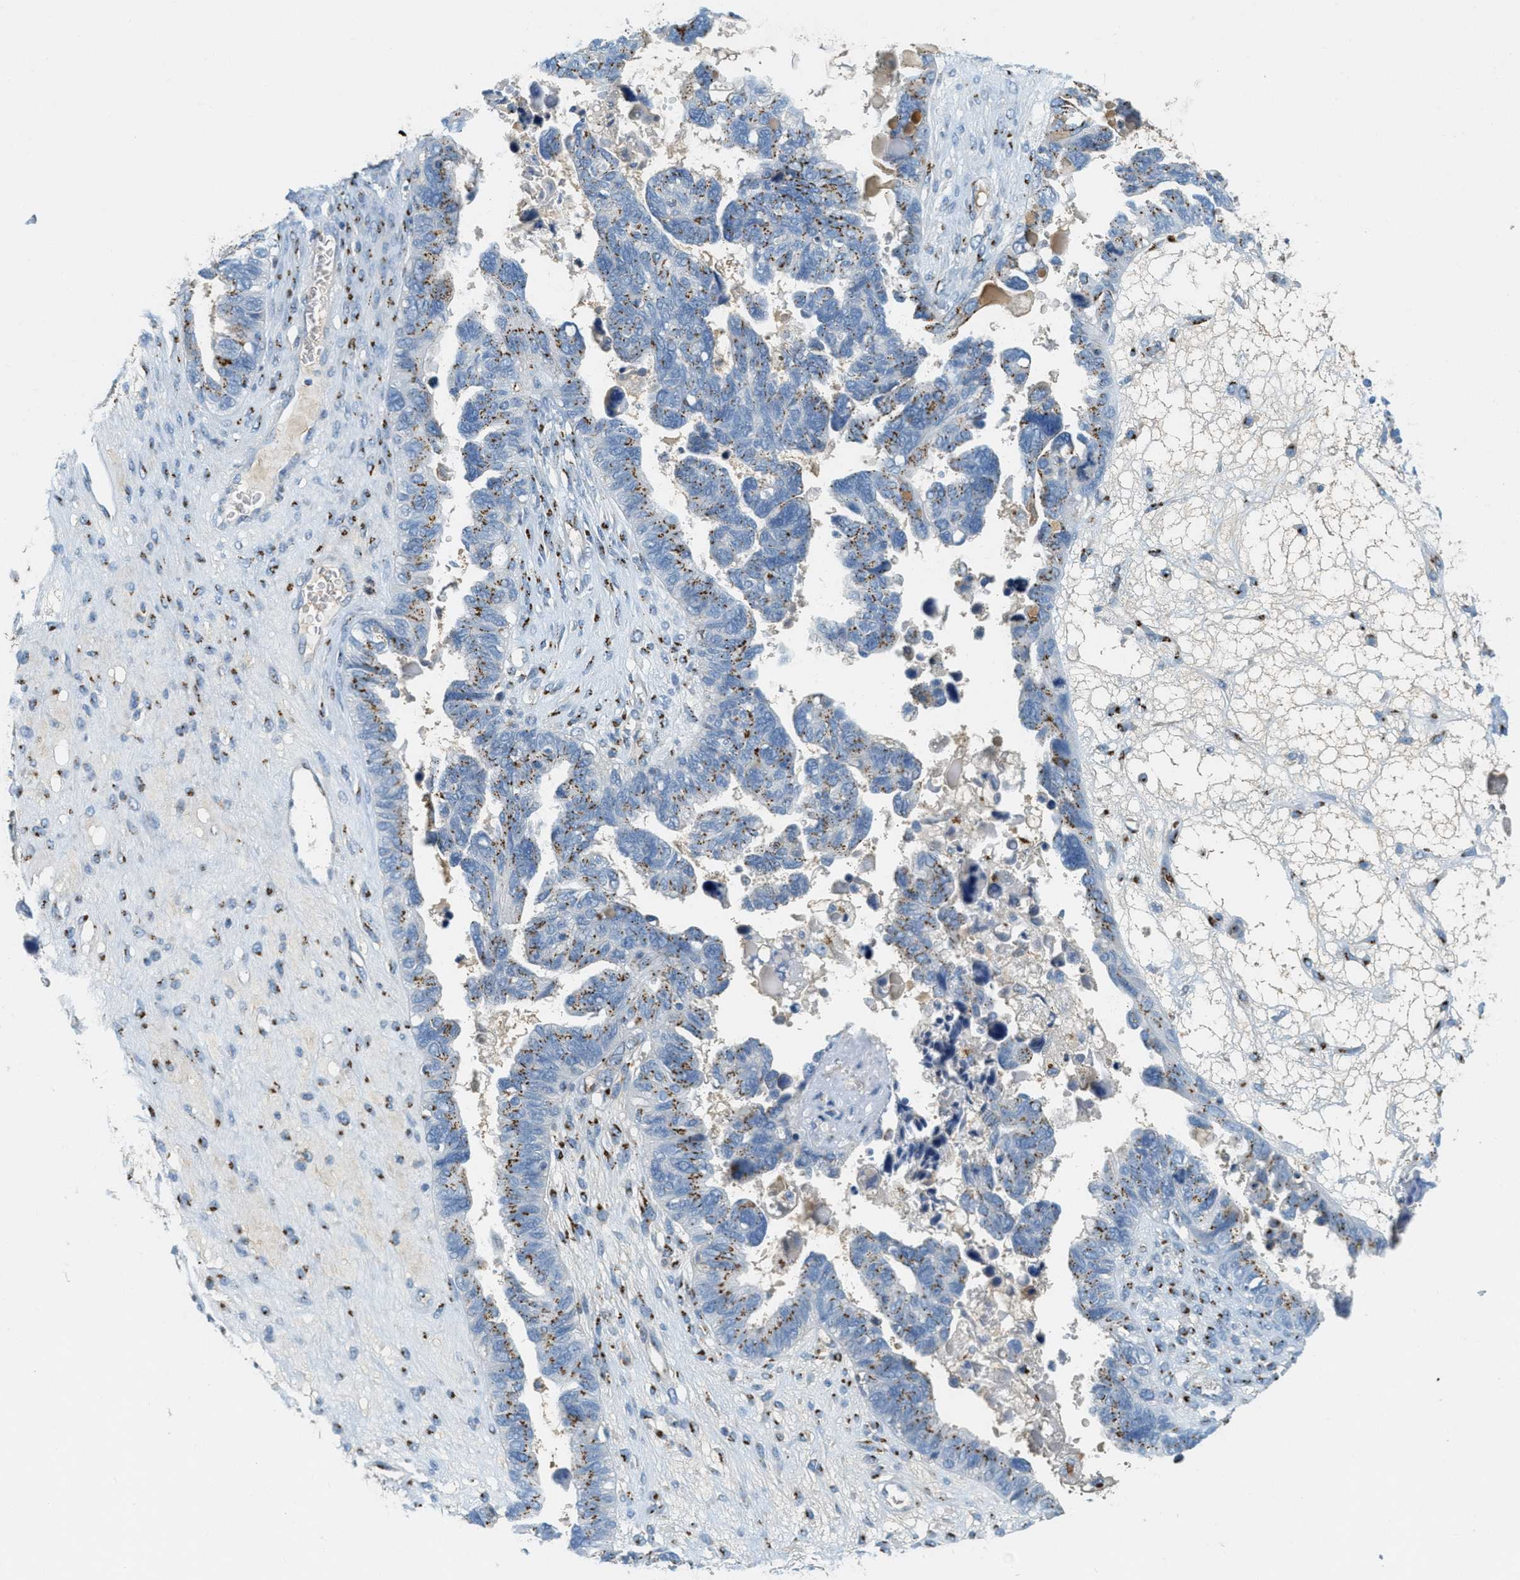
{"staining": {"intensity": "strong", "quantity": "<25%", "location": "cytoplasmic/membranous"}, "tissue": "ovarian cancer", "cell_type": "Tumor cells", "image_type": "cancer", "snomed": [{"axis": "morphology", "description": "Cystadenocarcinoma, serous, NOS"}, {"axis": "topography", "description": "Ovary"}], "caption": "Immunohistochemistry (IHC) (DAB (3,3'-diaminobenzidine)) staining of human ovarian cancer shows strong cytoplasmic/membranous protein positivity in approximately <25% of tumor cells. (DAB IHC with brightfield microscopy, high magnification).", "gene": "ENTPD4", "patient": {"sex": "female", "age": 79}}